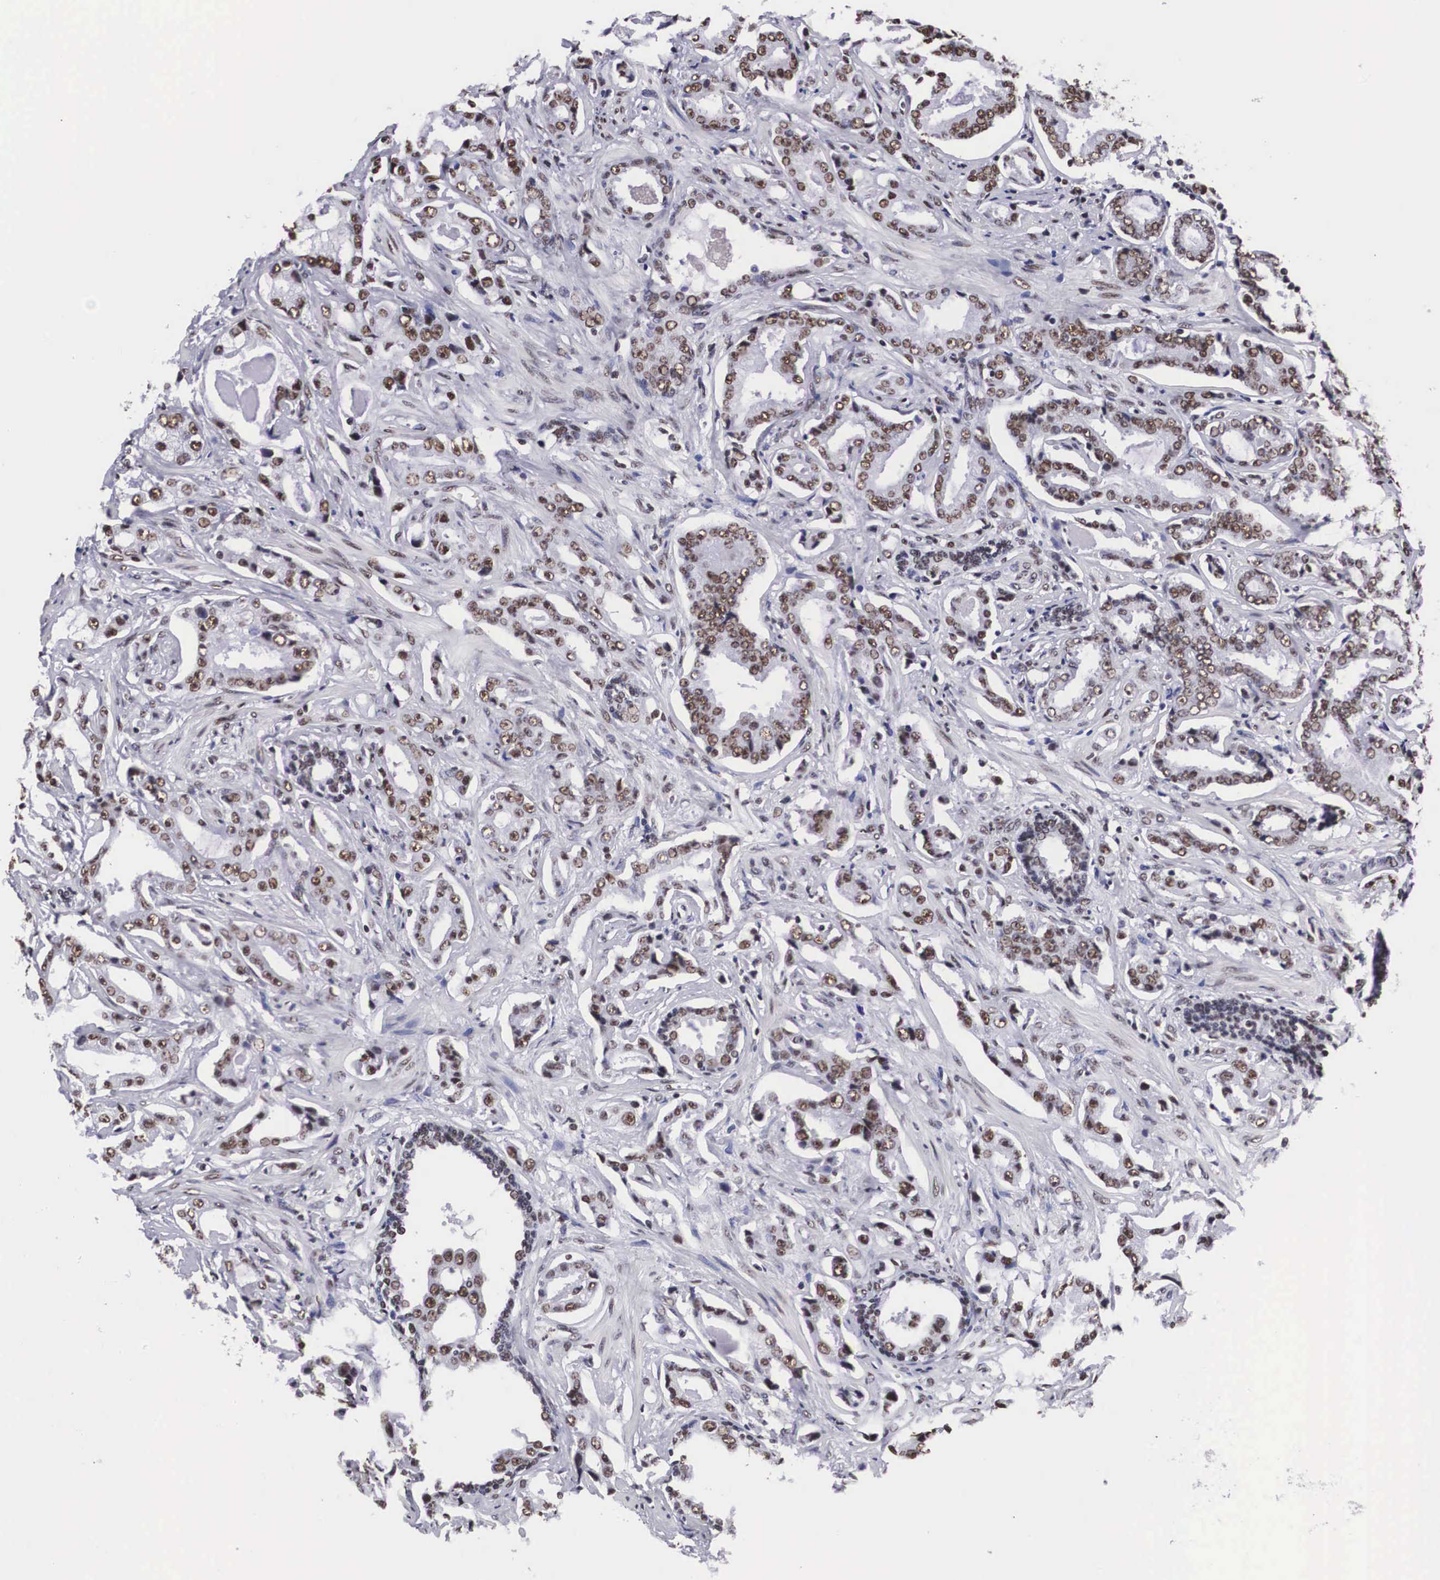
{"staining": {"intensity": "moderate", "quantity": ">75%", "location": "nuclear"}, "tissue": "prostate cancer", "cell_type": "Tumor cells", "image_type": "cancer", "snomed": [{"axis": "morphology", "description": "Adenocarcinoma, Low grade"}, {"axis": "topography", "description": "Prostate"}], "caption": "Human prostate cancer (adenocarcinoma (low-grade)) stained with a protein marker demonstrates moderate staining in tumor cells.", "gene": "SF3A1", "patient": {"sex": "male", "age": 65}}